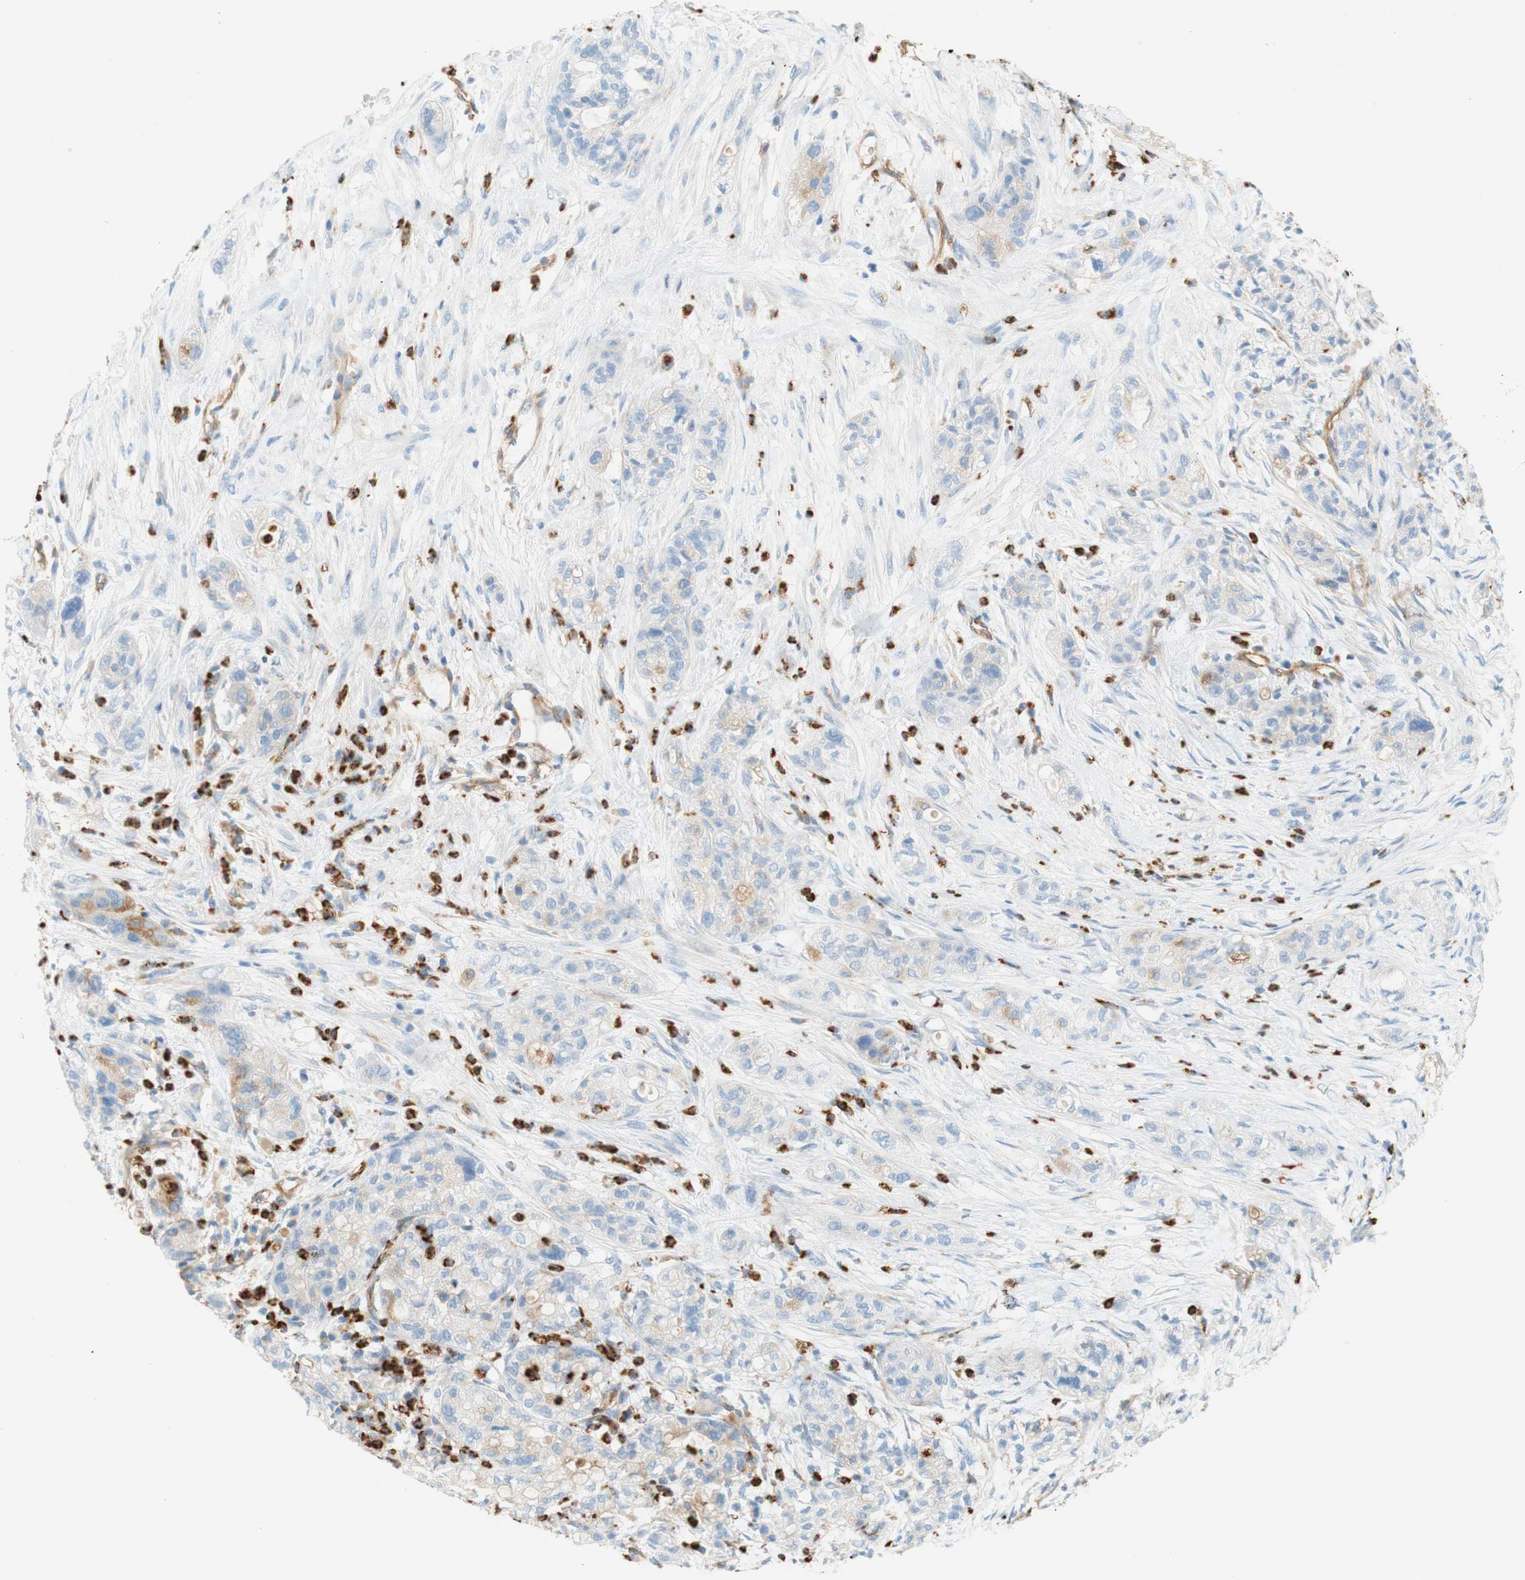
{"staining": {"intensity": "weak", "quantity": "<25%", "location": "cytoplasmic/membranous"}, "tissue": "pancreatic cancer", "cell_type": "Tumor cells", "image_type": "cancer", "snomed": [{"axis": "morphology", "description": "Adenocarcinoma, NOS"}, {"axis": "topography", "description": "Pancreas"}], "caption": "This image is of adenocarcinoma (pancreatic) stained with immunohistochemistry (IHC) to label a protein in brown with the nuclei are counter-stained blue. There is no expression in tumor cells.", "gene": "STOM", "patient": {"sex": "female", "age": 78}}